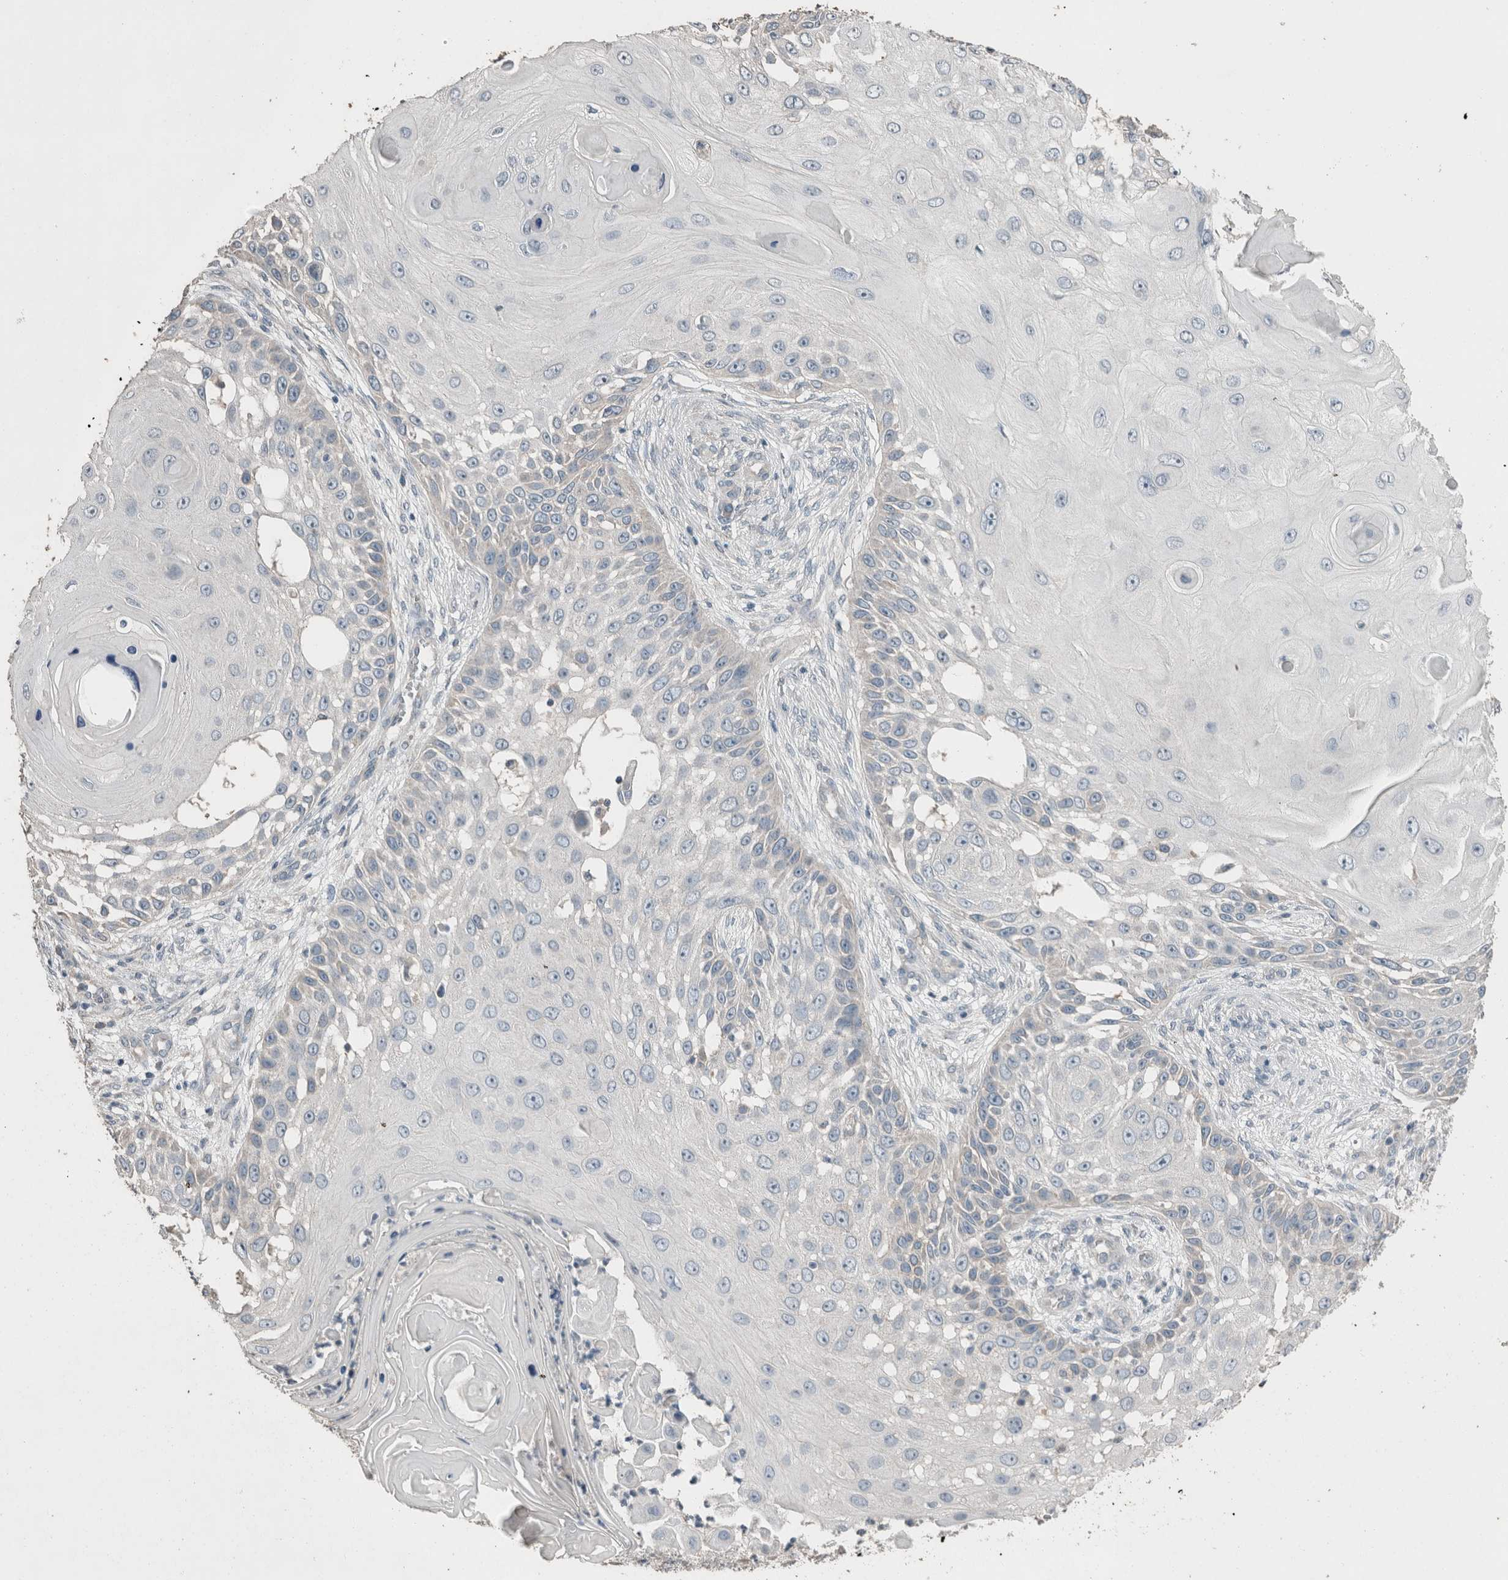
{"staining": {"intensity": "negative", "quantity": "none", "location": "none"}, "tissue": "skin cancer", "cell_type": "Tumor cells", "image_type": "cancer", "snomed": [{"axis": "morphology", "description": "Squamous cell carcinoma, NOS"}, {"axis": "topography", "description": "Skin"}], "caption": "Immunohistochemical staining of human skin cancer exhibits no significant positivity in tumor cells.", "gene": "ACVR2B", "patient": {"sex": "female", "age": 44}}